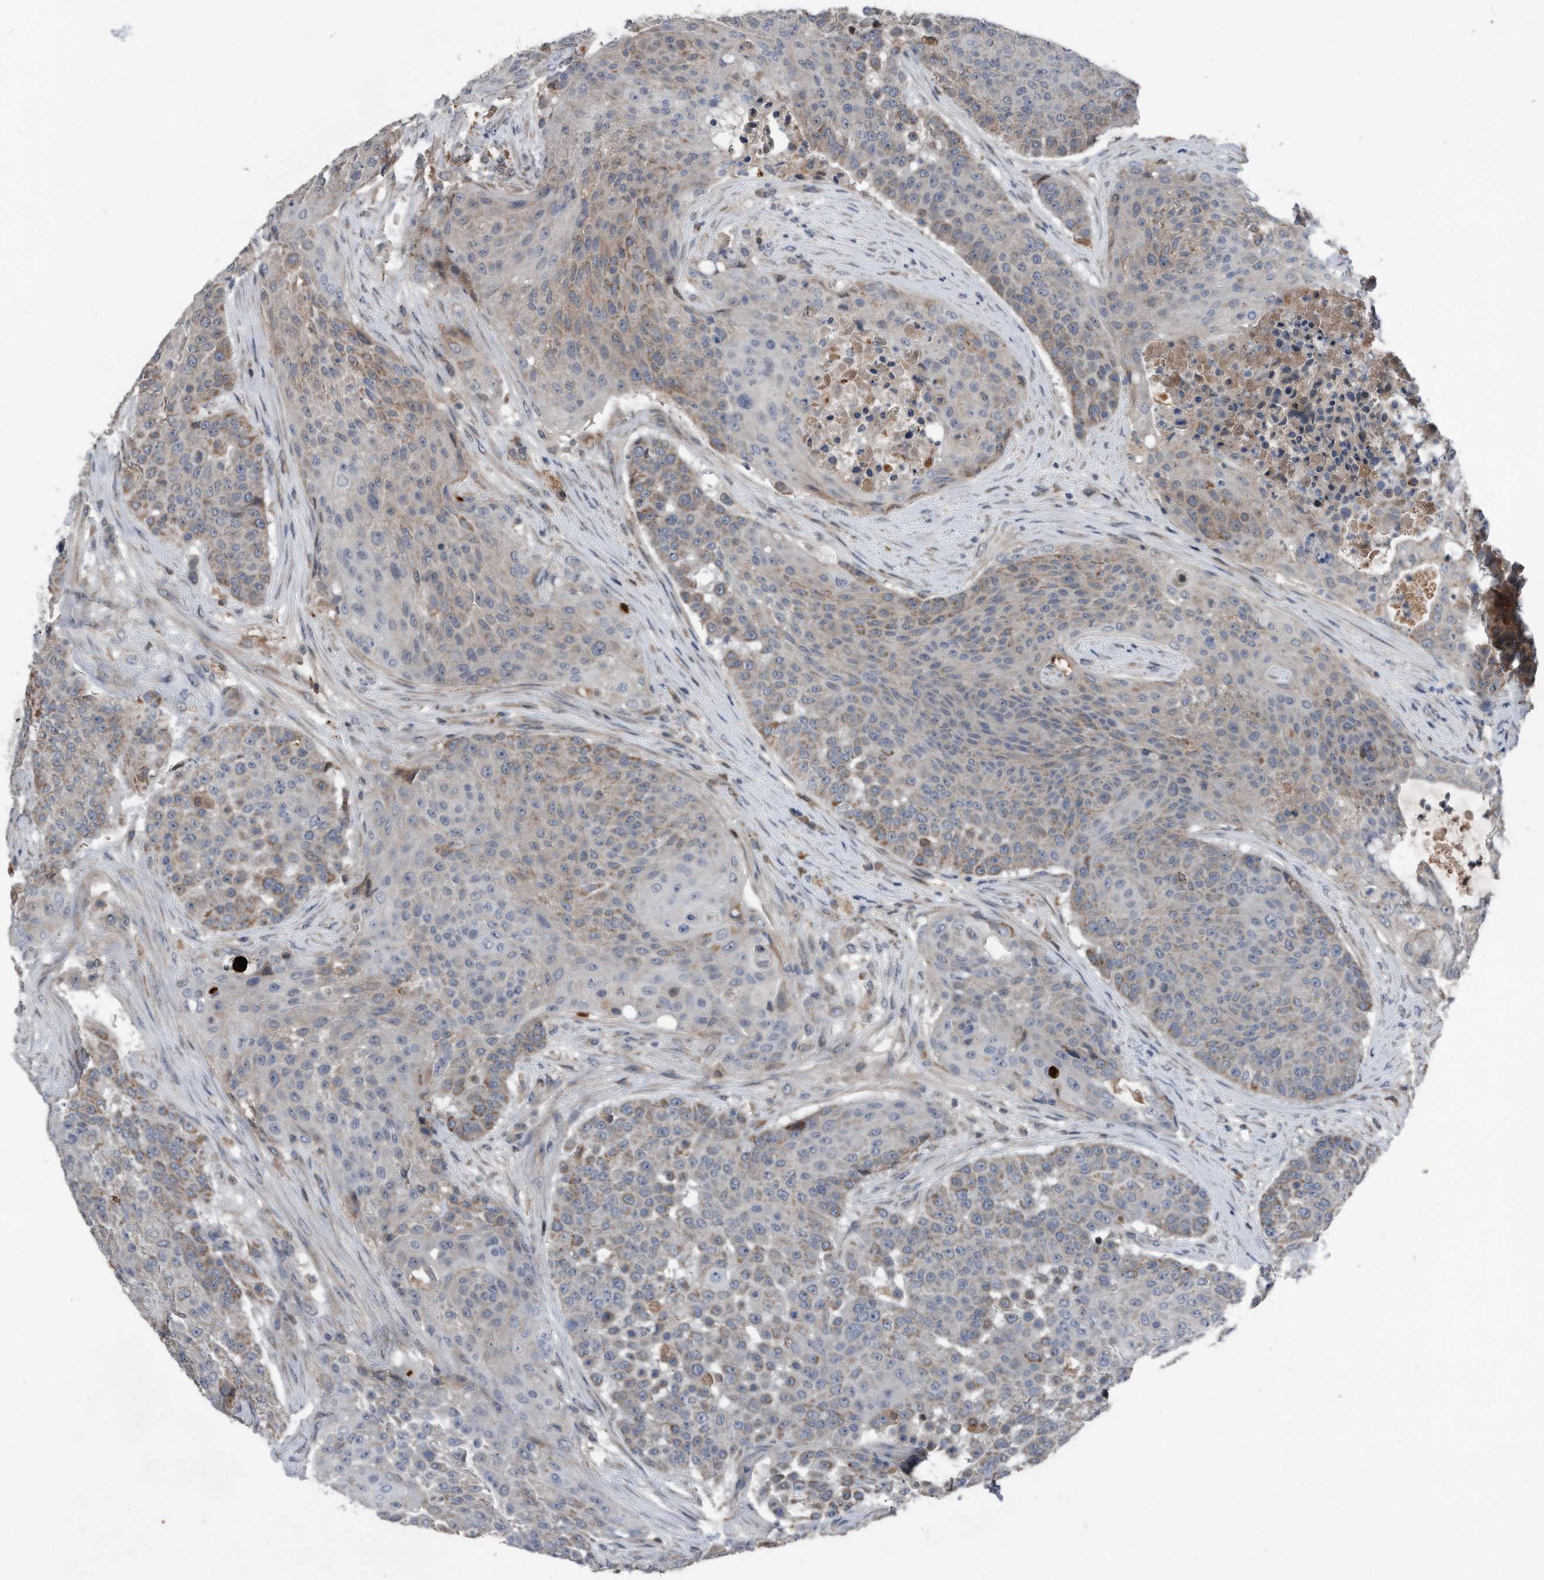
{"staining": {"intensity": "moderate", "quantity": "<25%", "location": "cytoplasmic/membranous"}, "tissue": "urothelial cancer", "cell_type": "Tumor cells", "image_type": "cancer", "snomed": [{"axis": "morphology", "description": "Urothelial carcinoma, High grade"}, {"axis": "topography", "description": "Urinary bladder"}], "caption": "Moderate cytoplasmic/membranous positivity for a protein is seen in about <25% of tumor cells of urothelial cancer using immunohistochemistry.", "gene": "DST", "patient": {"sex": "female", "age": 63}}